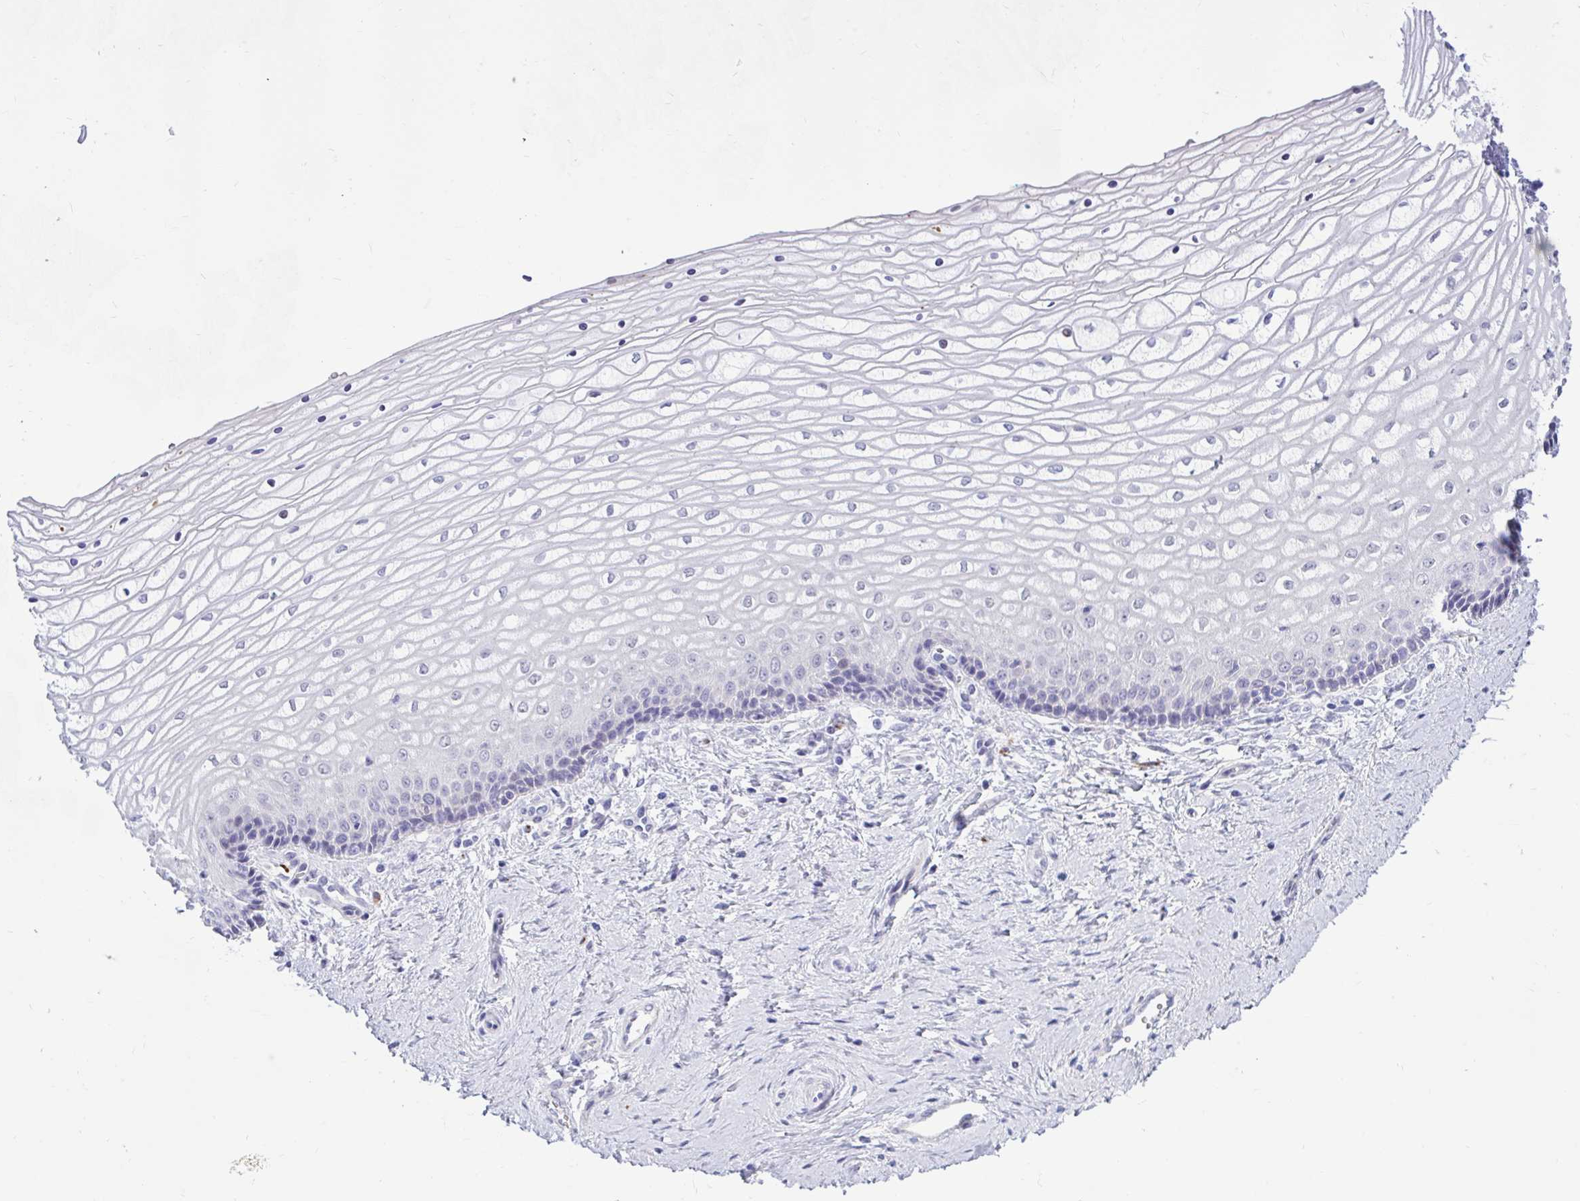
{"staining": {"intensity": "negative", "quantity": "none", "location": "none"}, "tissue": "vagina", "cell_type": "Squamous epithelial cells", "image_type": "normal", "snomed": [{"axis": "morphology", "description": "Normal tissue, NOS"}, {"axis": "topography", "description": "Vagina"}], "caption": "Immunohistochemistry of unremarkable human vagina exhibits no staining in squamous epithelial cells.", "gene": "FAM219B", "patient": {"sex": "female", "age": 45}}